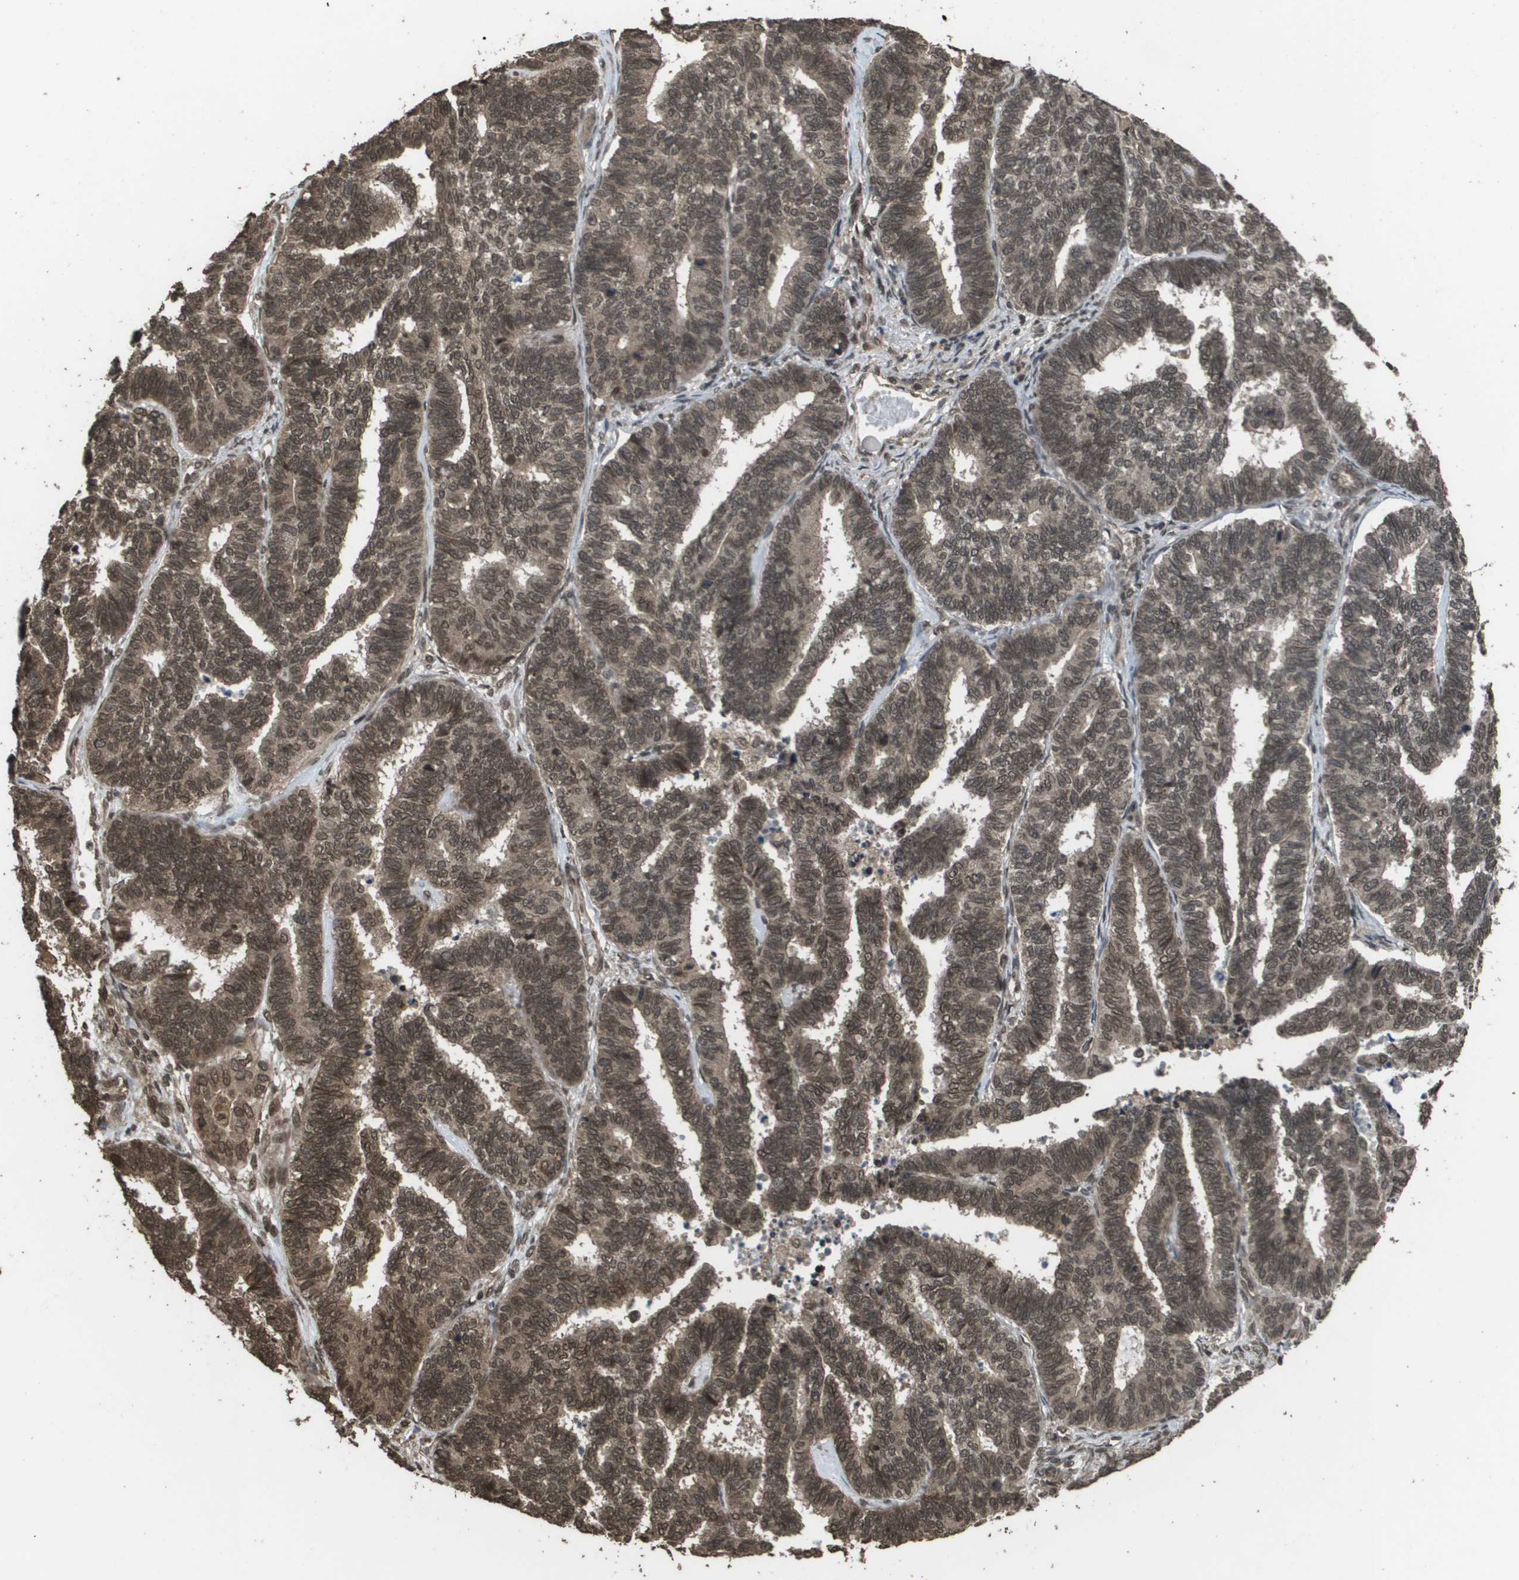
{"staining": {"intensity": "moderate", "quantity": ">75%", "location": "cytoplasmic/membranous,nuclear"}, "tissue": "endometrial cancer", "cell_type": "Tumor cells", "image_type": "cancer", "snomed": [{"axis": "morphology", "description": "Adenocarcinoma, NOS"}, {"axis": "topography", "description": "Endometrium"}], "caption": "A high-resolution histopathology image shows IHC staining of endometrial cancer, which exhibits moderate cytoplasmic/membranous and nuclear positivity in about >75% of tumor cells.", "gene": "AXIN2", "patient": {"sex": "female", "age": 70}}